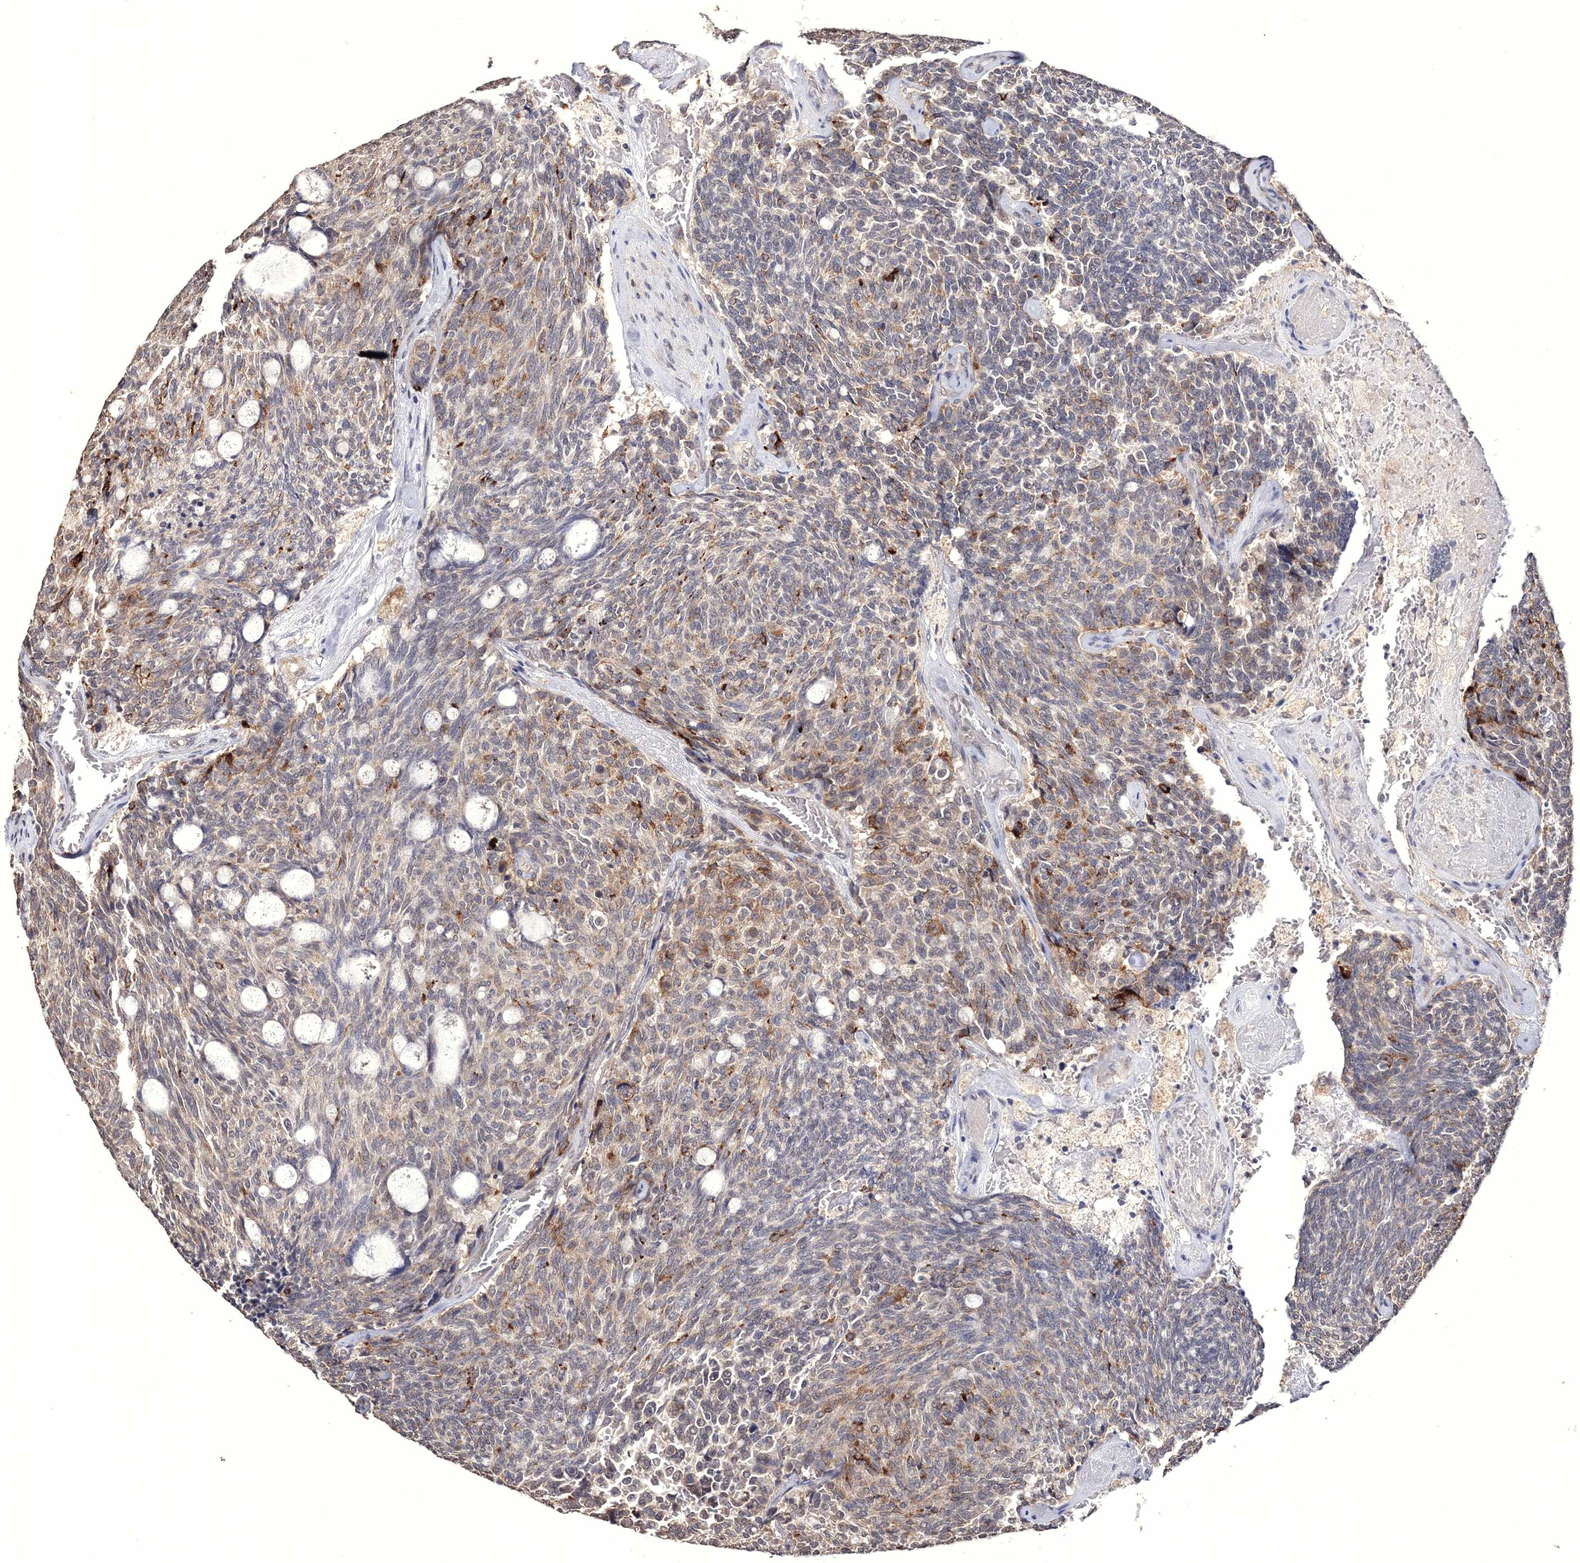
{"staining": {"intensity": "moderate", "quantity": "<25%", "location": "cytoplasmic/membranous"}, "tissue": "carcinoid", "cell_type": "Tumor cells", "image_type": "cancer", "snomed": [{"axis": "morphology", "description": "Carcinoid, malignant, NOS"}, {"axis": "topography", "description": "Pancreas"}], "caption": "Carcinoid (malignant) stained for a protein displays moderate cytoplasmic/membranous positivity in tumor cells.", "gene": "GPN1", "patient": {"sex": "female", "age": 54}}